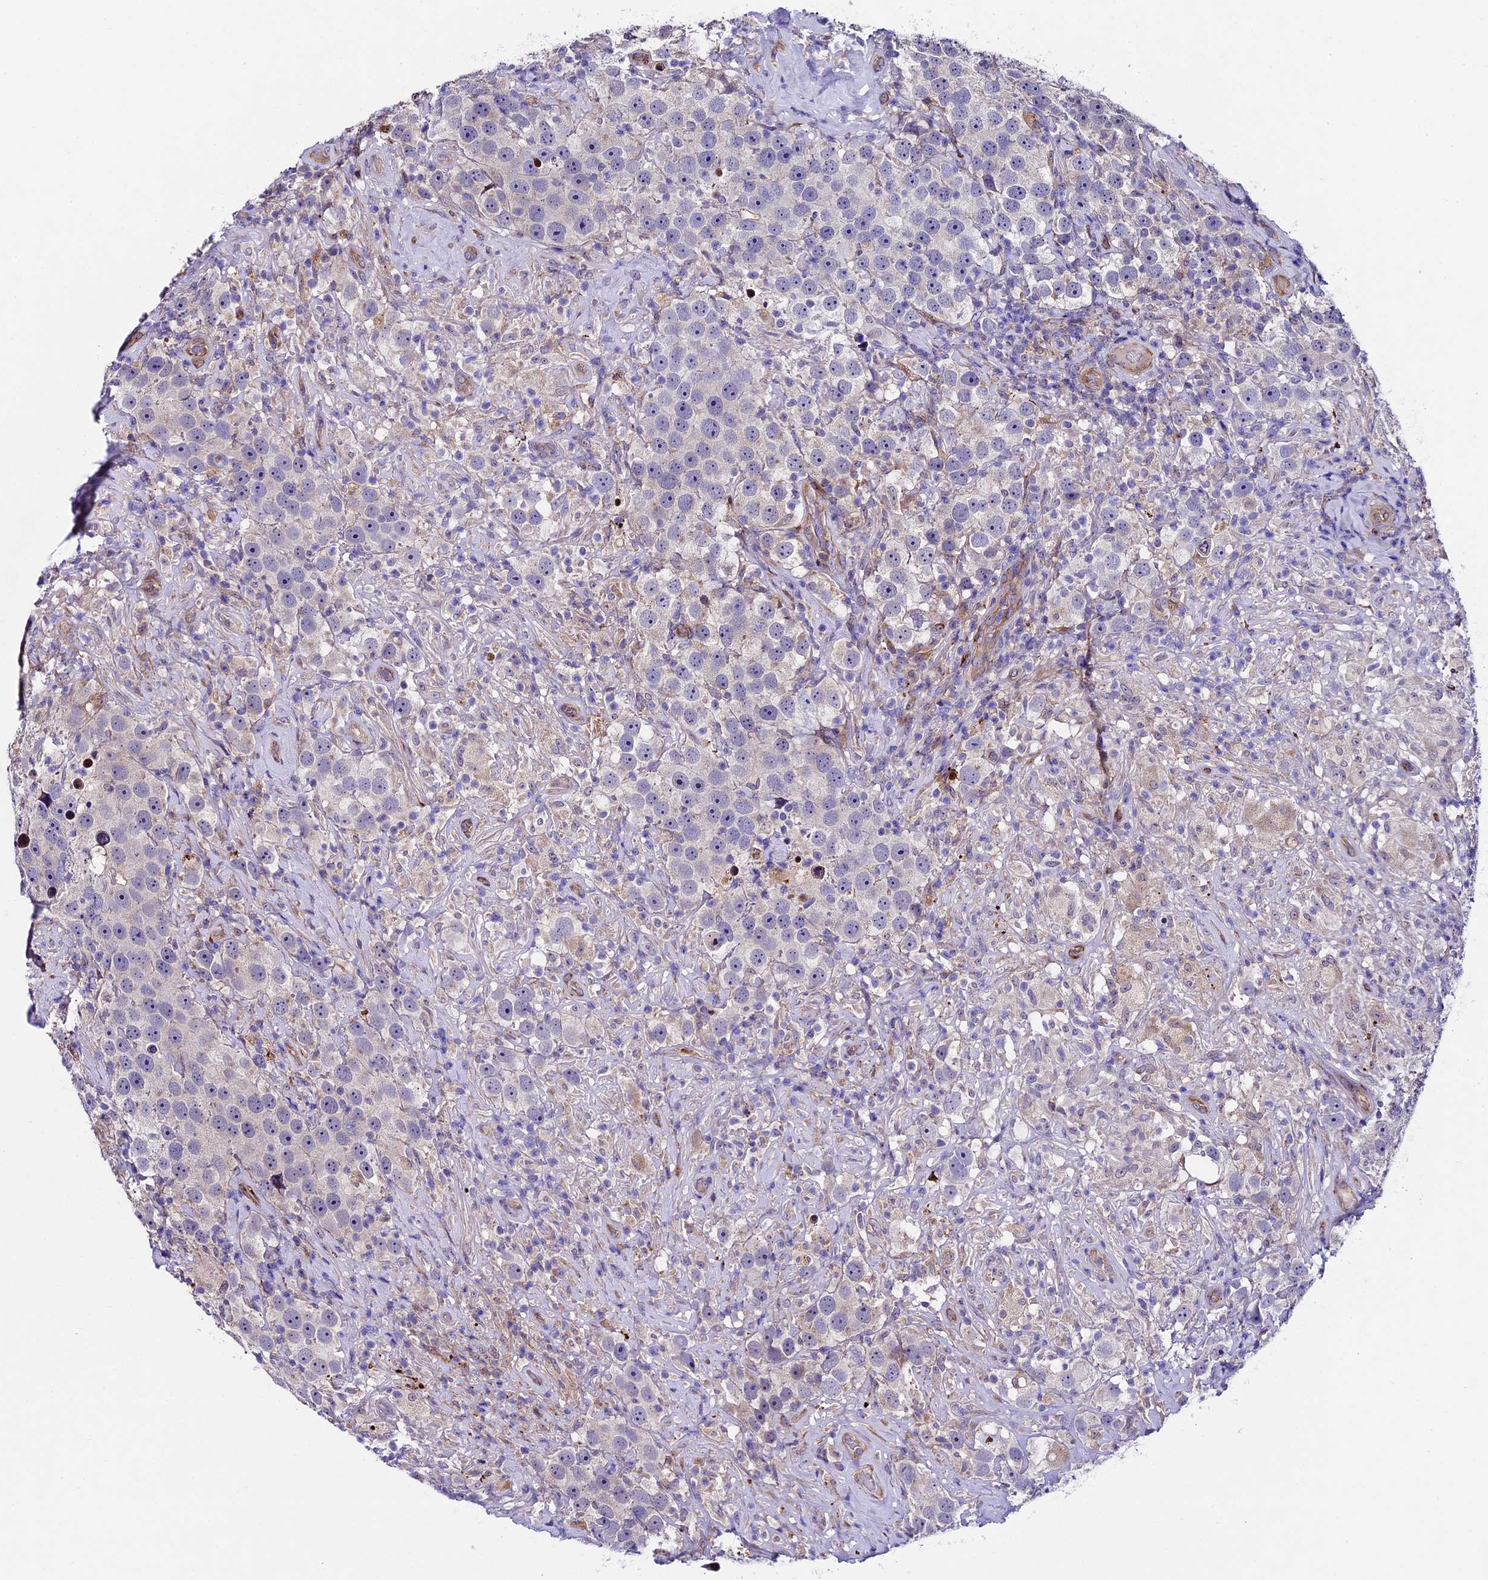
{"staining": {"intensity": "negative", "quantity": "none", "location": "none"}, "tissue": "testis cancer", "cell_type": "Tumor cells", "image_type": "cancer", "snomed": [{"axis": "morphology", "description": "Seminoma, NOS"}, {"axis": "topography", "description": "Testis"}], "caption": "Tumor cells are negative for brown protein staining in testis cancer.", "gene": "LSM7", "patient": {"sex": "male", "age": 49}}